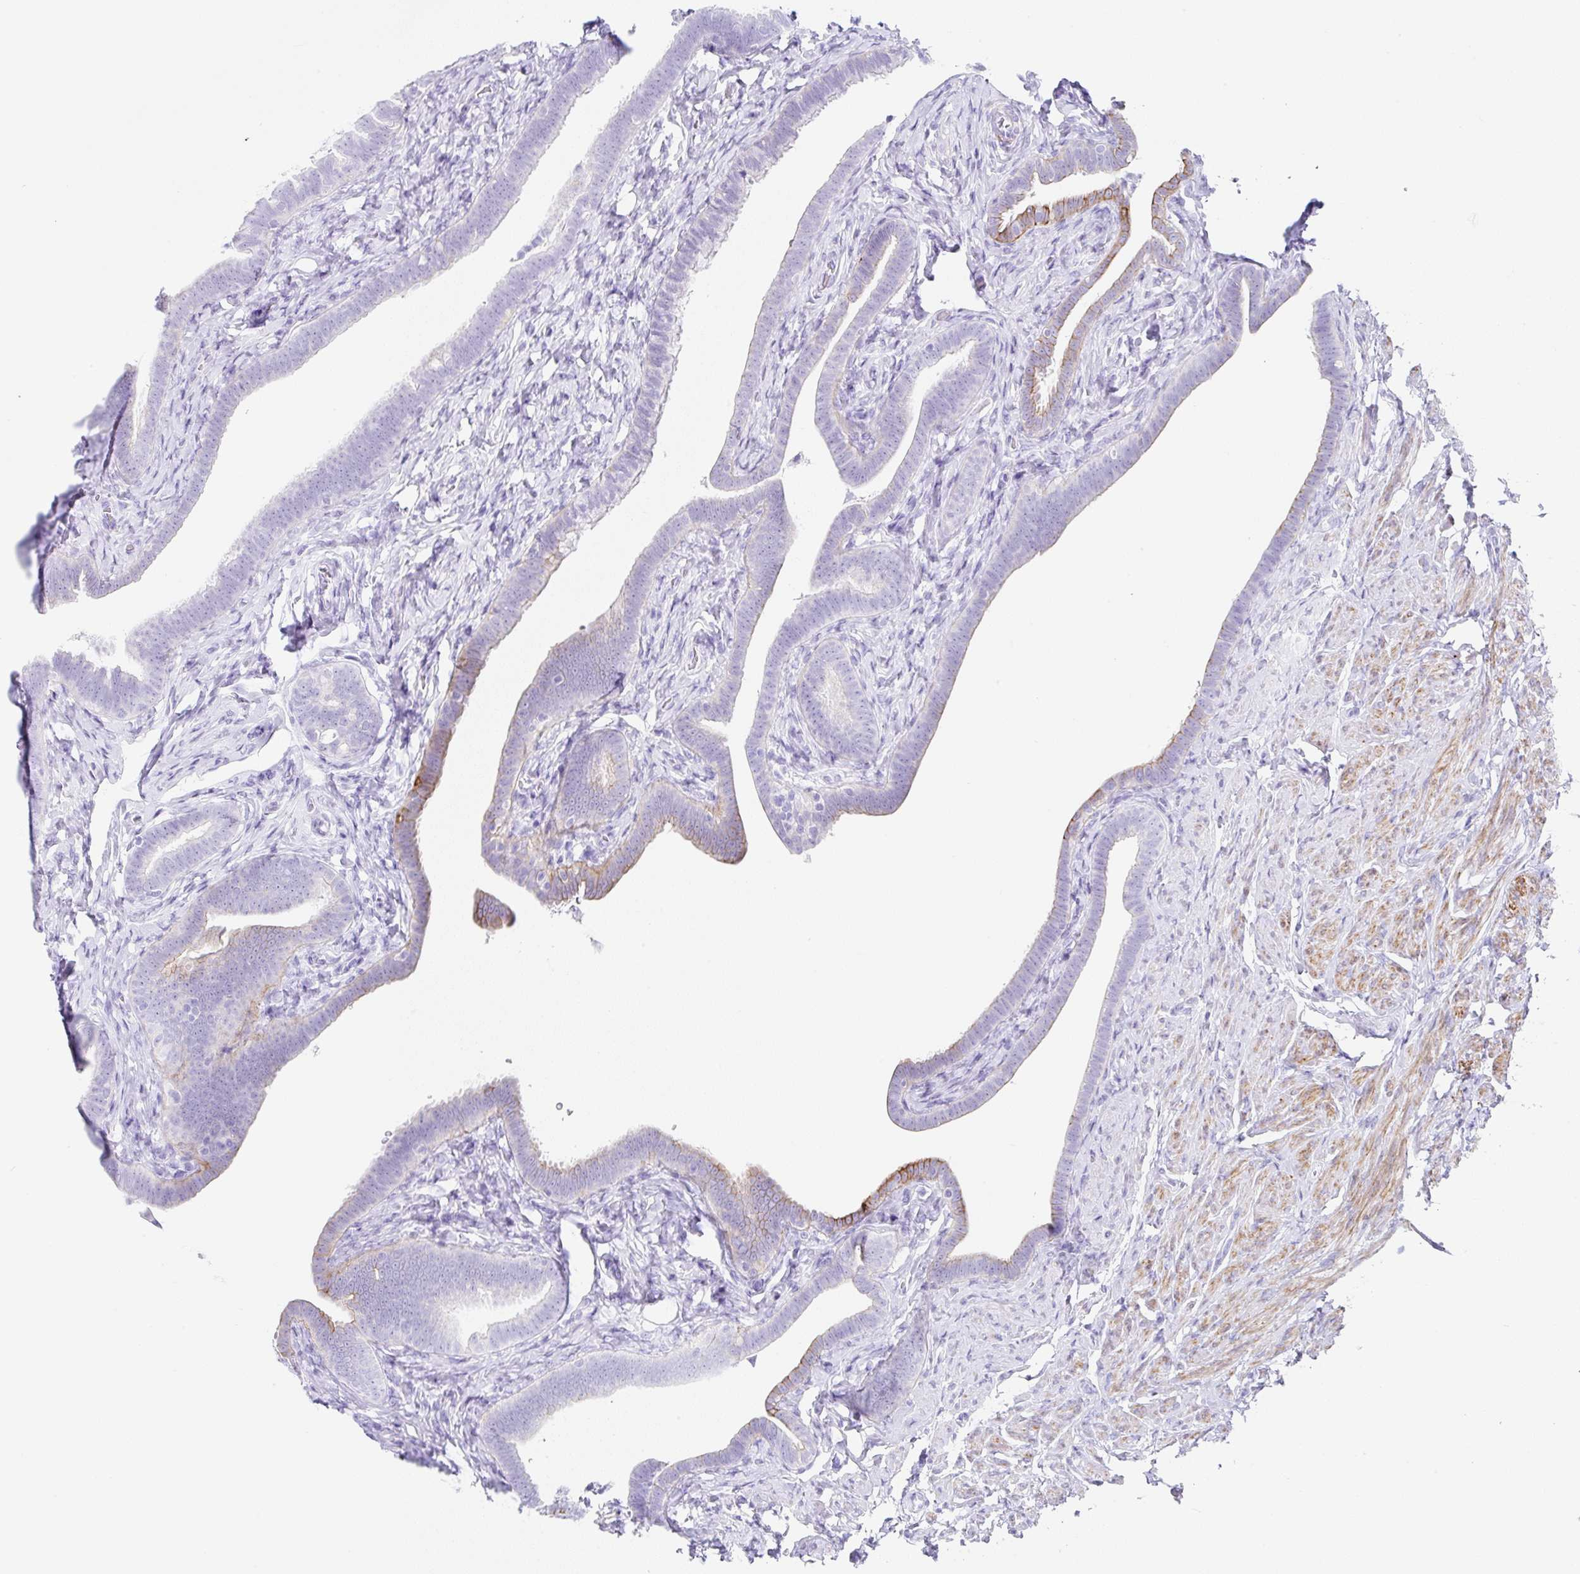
{"staining": {"intensity": "moderate", "quantity": "<25%", "location": "cytoplasmic/membranous"}, "tissue": "fallopian tube", "cell_type": "Glandular cells", "image_type": "normal", "snomed": [{"axis": "morphology", "description": "Normal tissue, NOS"}, {"axis": "topography", "description": "Fallopian tube"}], "caption": "A brown stain highlights moderate cytoplasmic/membranous staining of a protein in glandular cells of benign human fallopian tube. (DAB (3,3'-diaminobenzidine) IHC with brightfield microscopy, high magnification).", "gene": "CLDND2", "patient": {"sex": "female", "age": 69}}